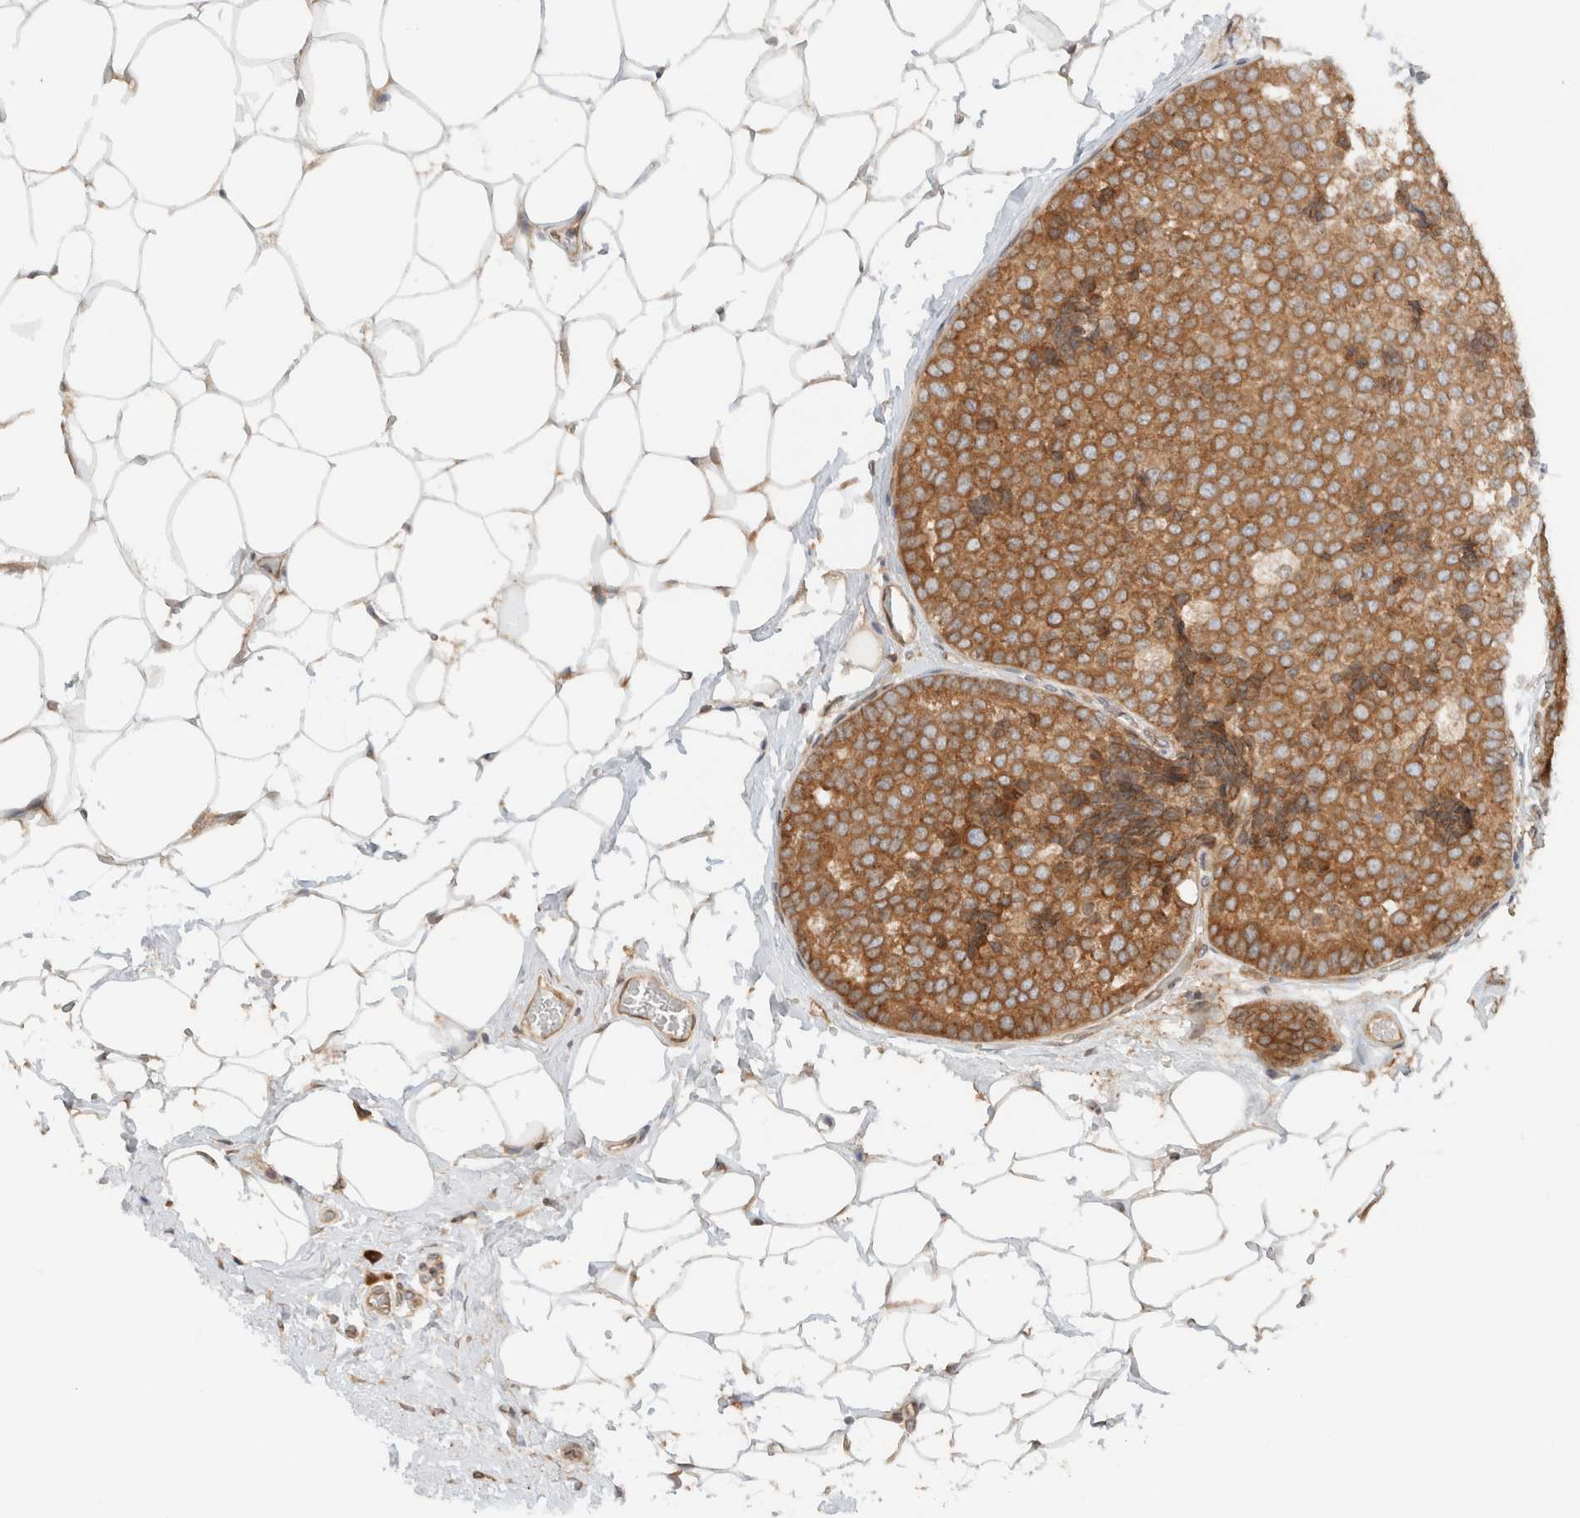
{"staining": {"intensity": "moderate", "quantity": ">75%", "location": "cytoplasmic/membranous"}, "tissue": "breast cancer", "cell_type": "Tumor cells", "image_type": "cancer", "snomed": [{"axis": "morphology", "description": "Normal tissue, NOS"}, {"axis": "morphology", "description": "Duct carcinoma"}, {"axis": "topography", "description": "Breast"}], "caption": "IHC of breast intraductal carcinoma exhibits medium levels of moderate cytoplasmic/membranous expression in approximately >75% of tumor cells.", "gene": "ARFGEF2", "patient": {"sex": "female", "age": 43}}